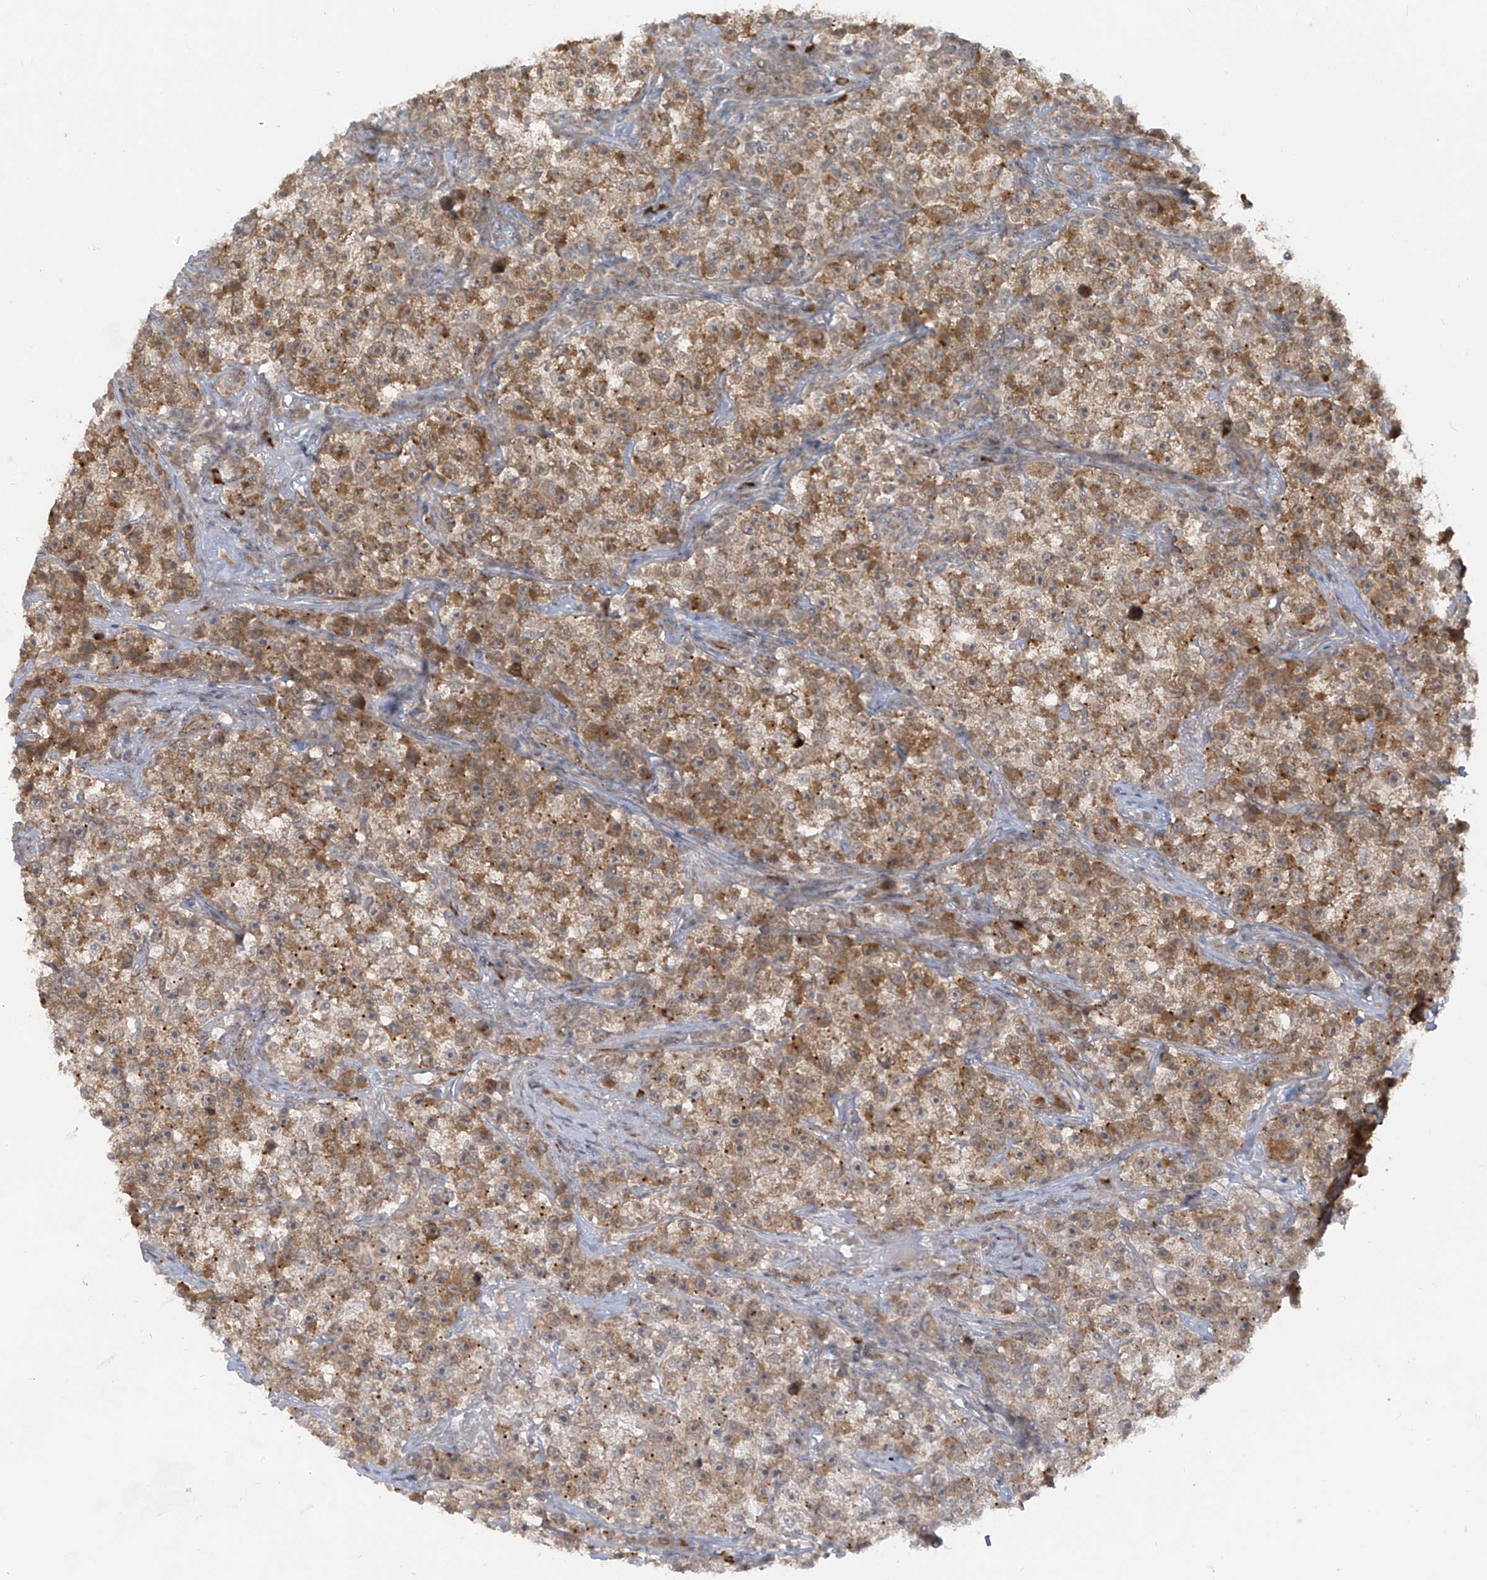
{"staining": {"intensity": "moderate", "quantity": ">75%", "location": "cytoplasmic/membranous"}, "tissue": "testis cancer", "cell_type": "Tumor cells", "image_type": "cancer", "snomed": [{"axis": "morphology", "description": "Seminoma, NOS"}, {"axis": "topography", "description": "Testis"}], "caption": "An image showing moderate cytoplasmic/membranous positivity in approximately >75% of tumor cells in testis cancer, as visualized by brown immunohistochemical staining.", "gene": "TRIM67", "patient": {"sex": "male", "age": 22}}